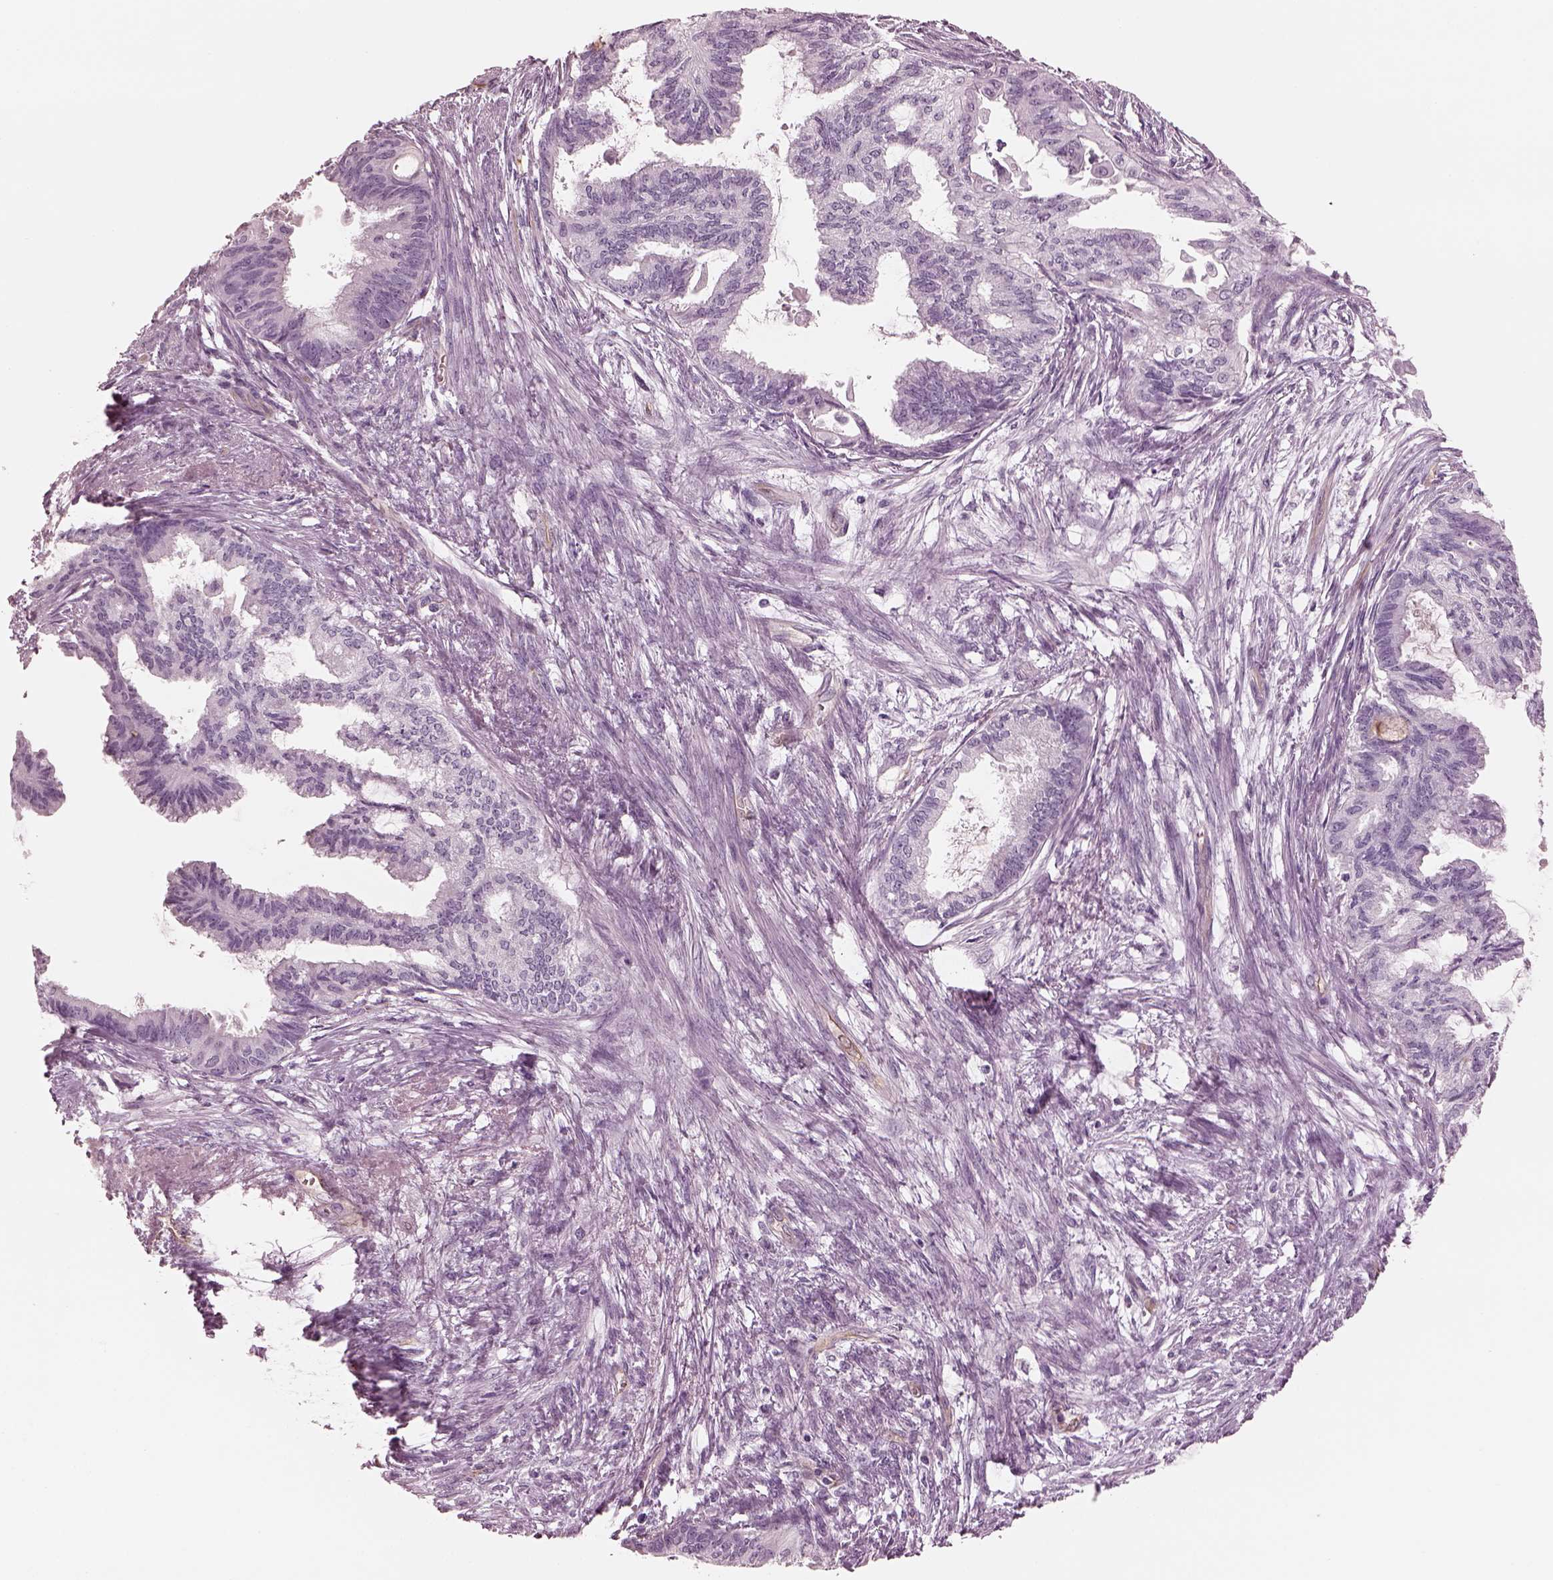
{"staining": {"intensity": "negative", "quantity": "none", "location": "none"}, "tissue": "endometrial cancer", "cell_type": "Tumor cells", "image_type": "cancer", "snomed": [{"axis": "morphology", "description": "Adenocarcinoma, NOS"}, {"axis": "topography", "description": "Endometrium"}], "caption": "This is an immunohistochemistry (IHC) image of adenocarcinoma (endometrial). There is no positivity in tumor cells.", "gene": "EIF4E1B", "patient": {"sex": "female", "age": 86}}